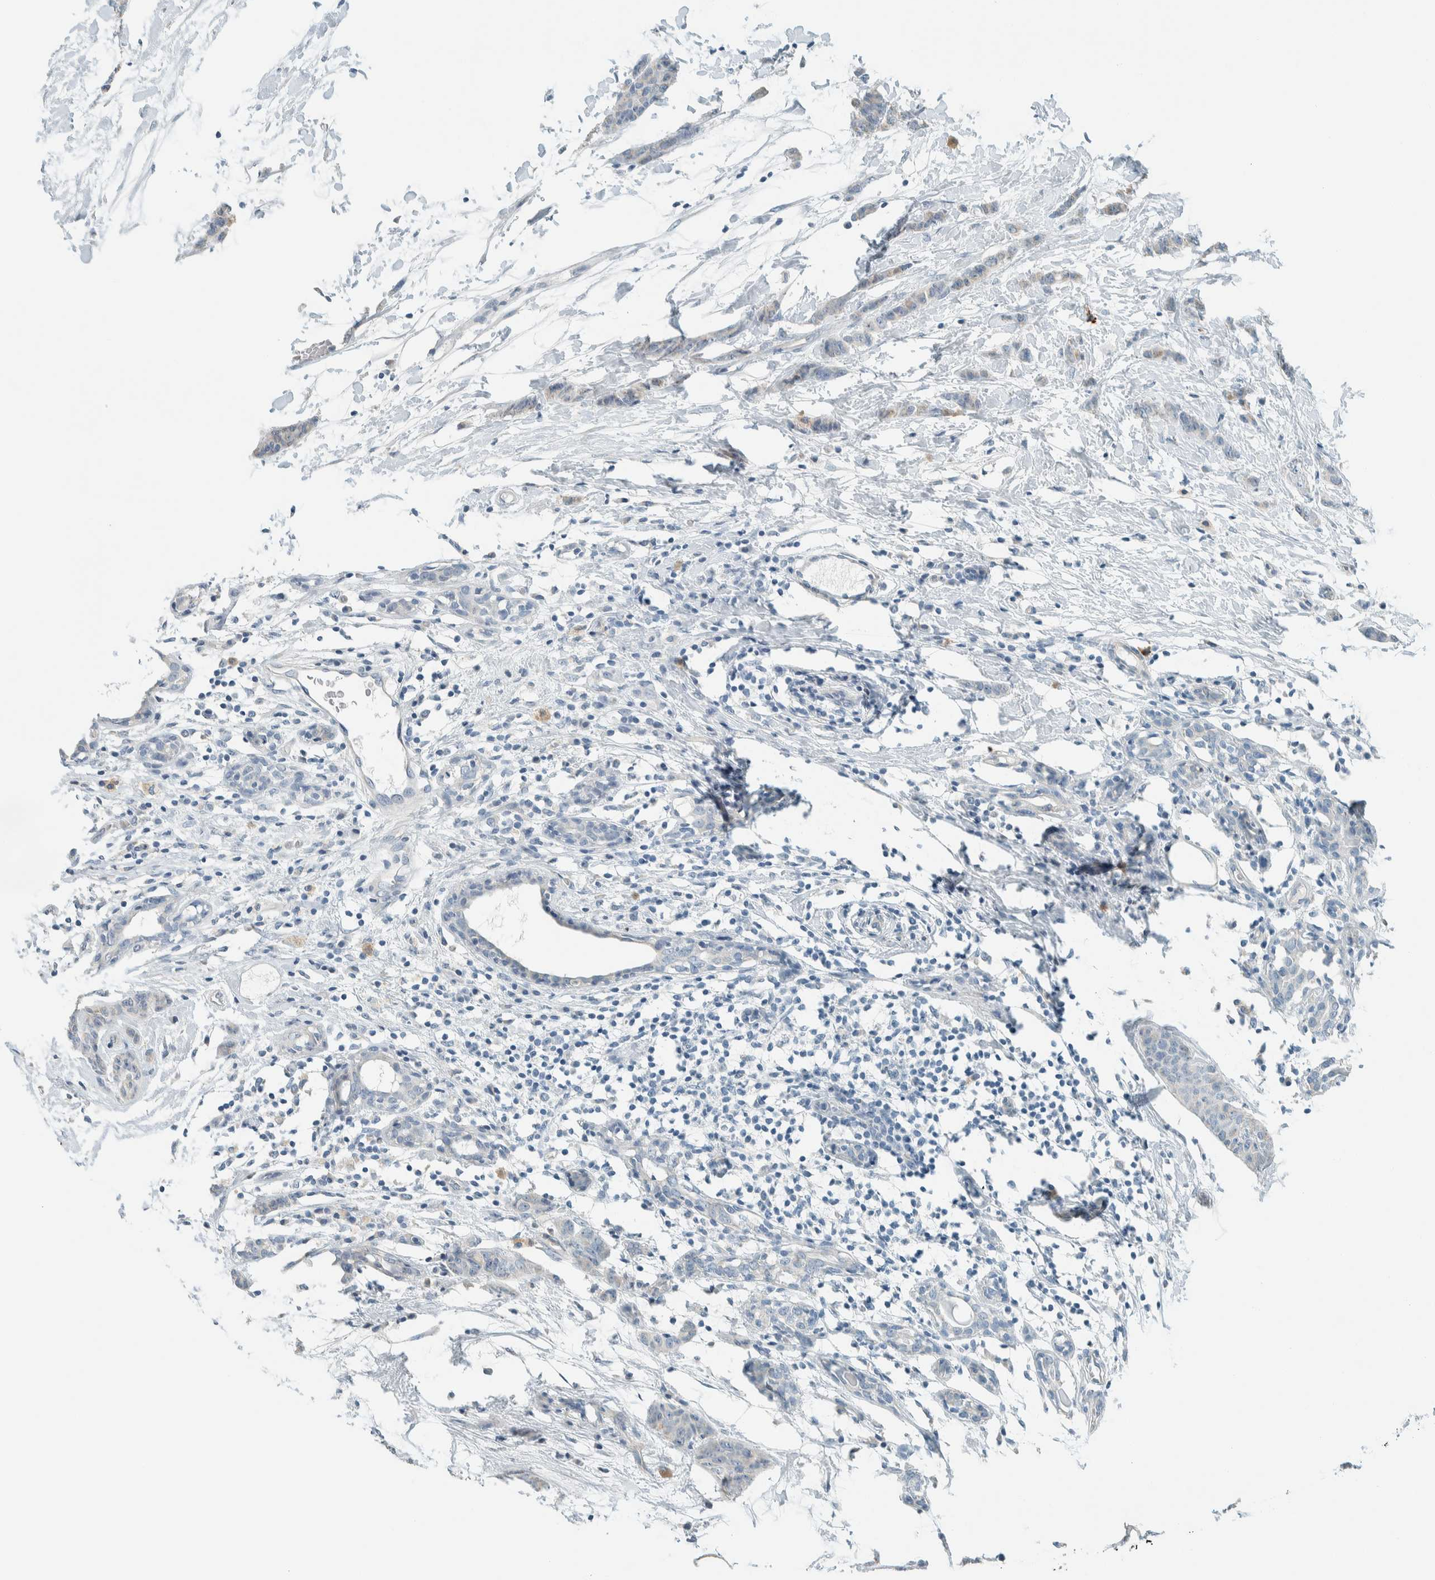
{"staining": {"intensity": "negative", "quantity": "none", "location": "none"}, "tissue": "breast cancer", "cell_type": "Tumor cells", "image_type": "cancer", "snomed": [{"axis": "morphology", "description": "Normal tissue, NOS"}, {"axis": "morphology", "description": "Duct carcinoma"}, {"axis": "topography", "description": "Breast"}], "caption": "Human breast cancer stained for a protein using IHC displays no positivity in tumor cells.", "gene": "SLFN12", "patient": {"sex": "female", "age": 40}}